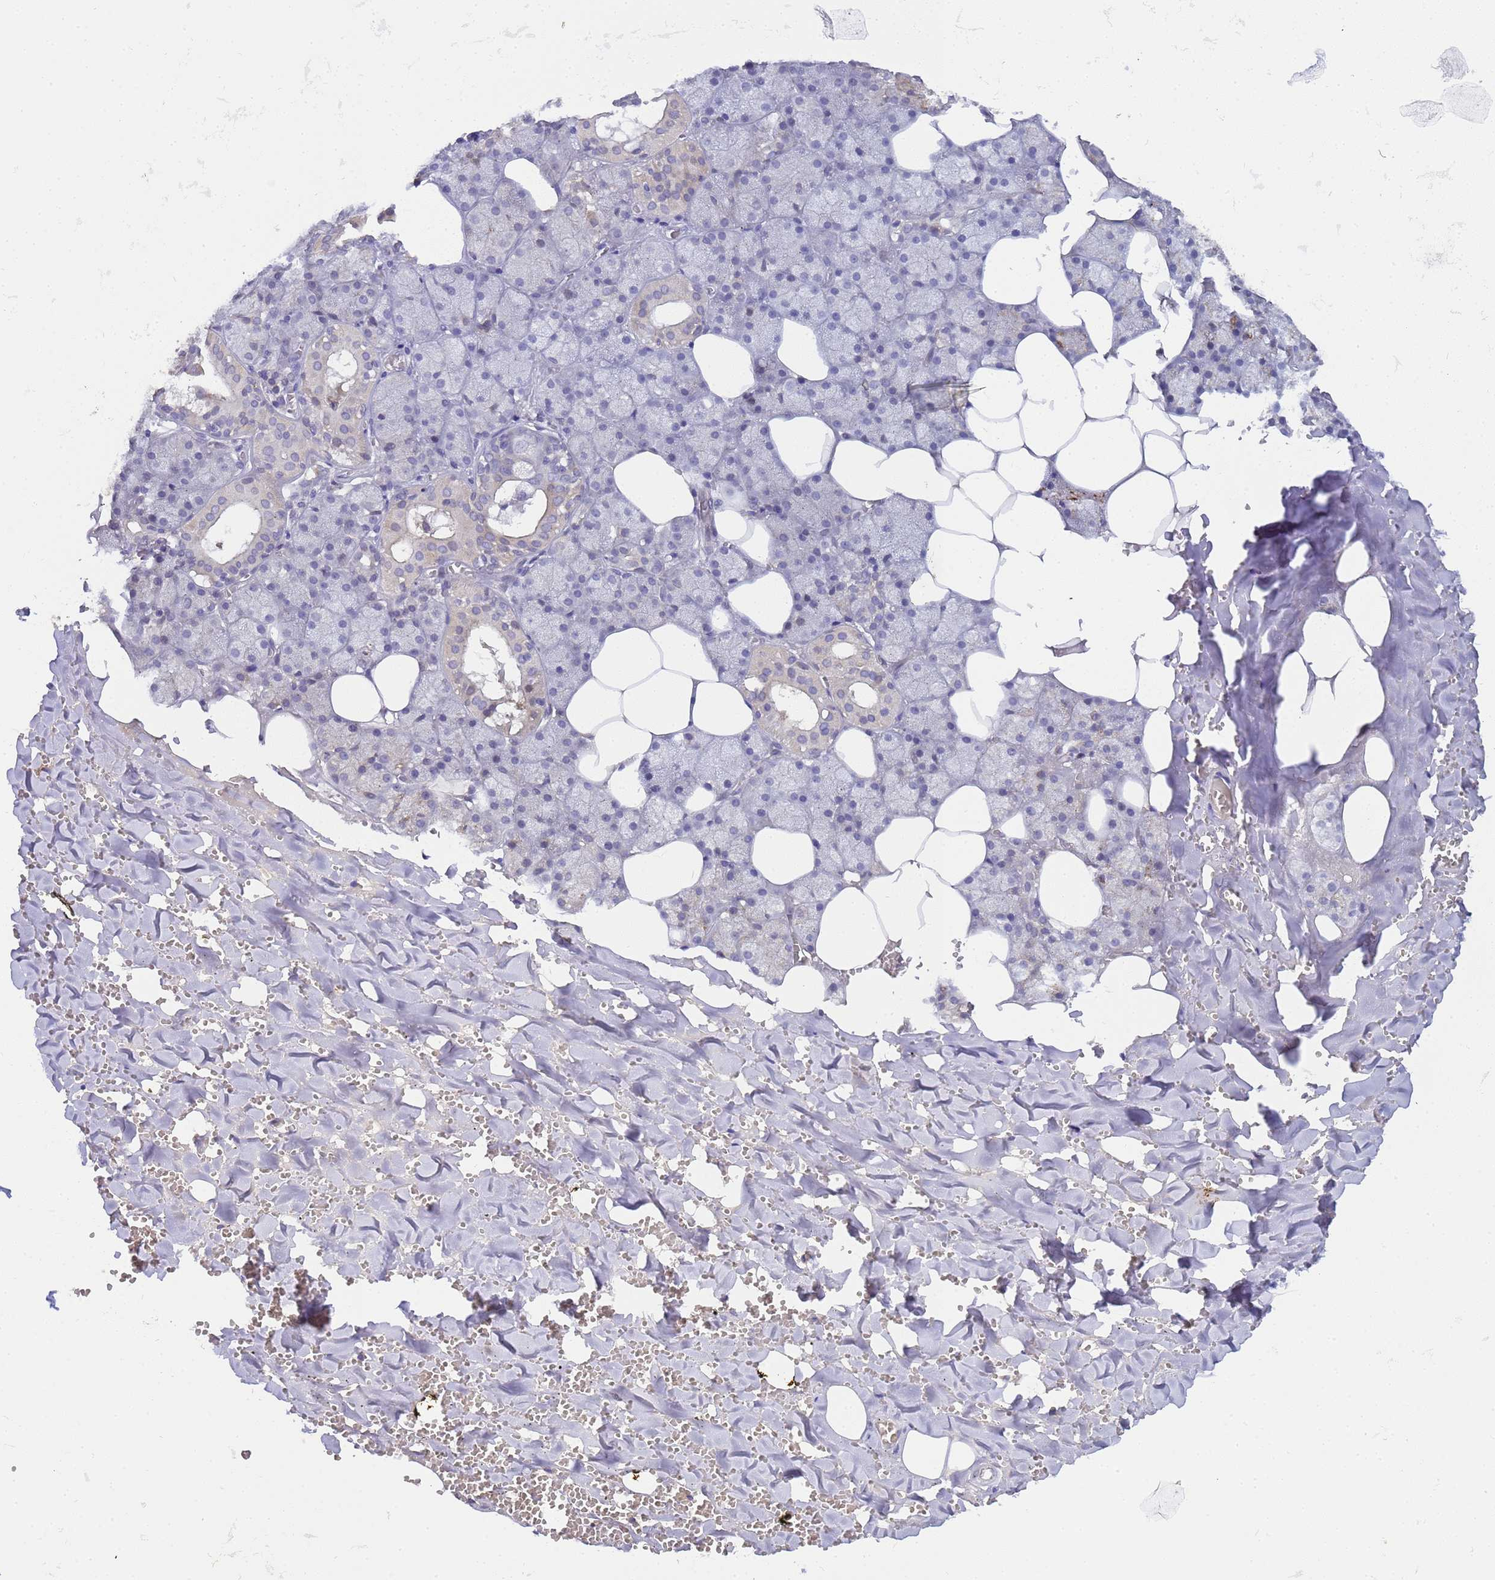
{"staining": {"intensity": "negative", "quantity": "none", "location": "none"}, "tissue": "salivary gland", "cell_type": "Glandular cells", "image_type": "normal", "snomed": [{"axis": "morphology", "description": "Normal tissue, NOS"}, {"axis": "topography", "description": "Salivary gland"}], "caption": "Human salivary gland stained for a protein using IHC displays no staining in glandular cells.", "gene": "TBCD", "patient": {"sex": "male", "age": 62}}